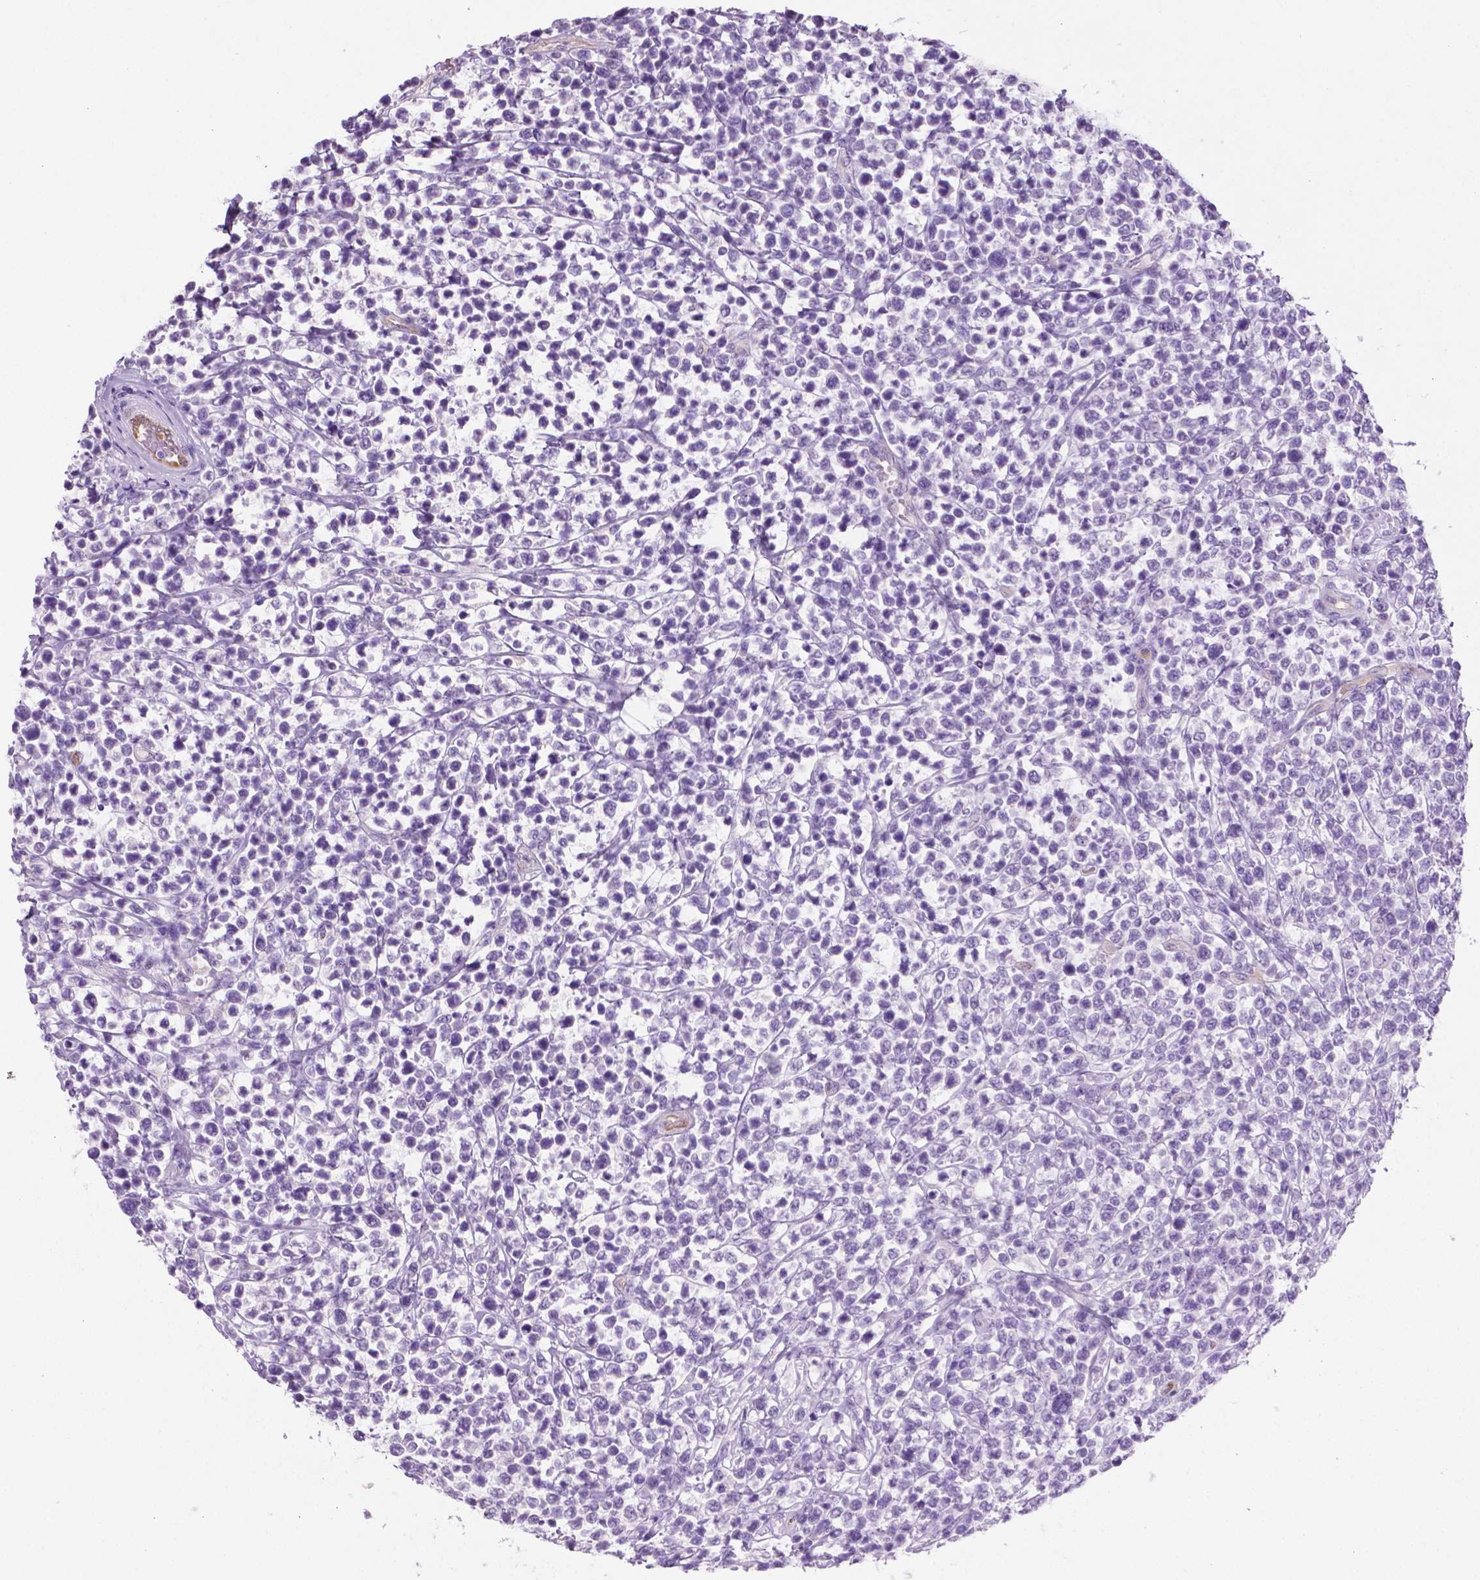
{"staining": {"intensity": "negative", "quantity": "none", "location": "none"}, "tissue": "lymphoma", "cell_type": "Tumor cells", "image_type": "cancer", "snomed": [{"axis": "morphology", "description": "Malignant lymphoma, non-Hodgkin's type, High grade"}, {"axis": "topography", "description": "Soft tissue"}], "caption": "This photomicrograph is of lymphoma stained with IHC to label a protein in brown with the nuclei are counter-stained blue. There is no positivity in tumor cells.", "gene": "PHGR1", "patient": {"sex": "female", "age": 56}}